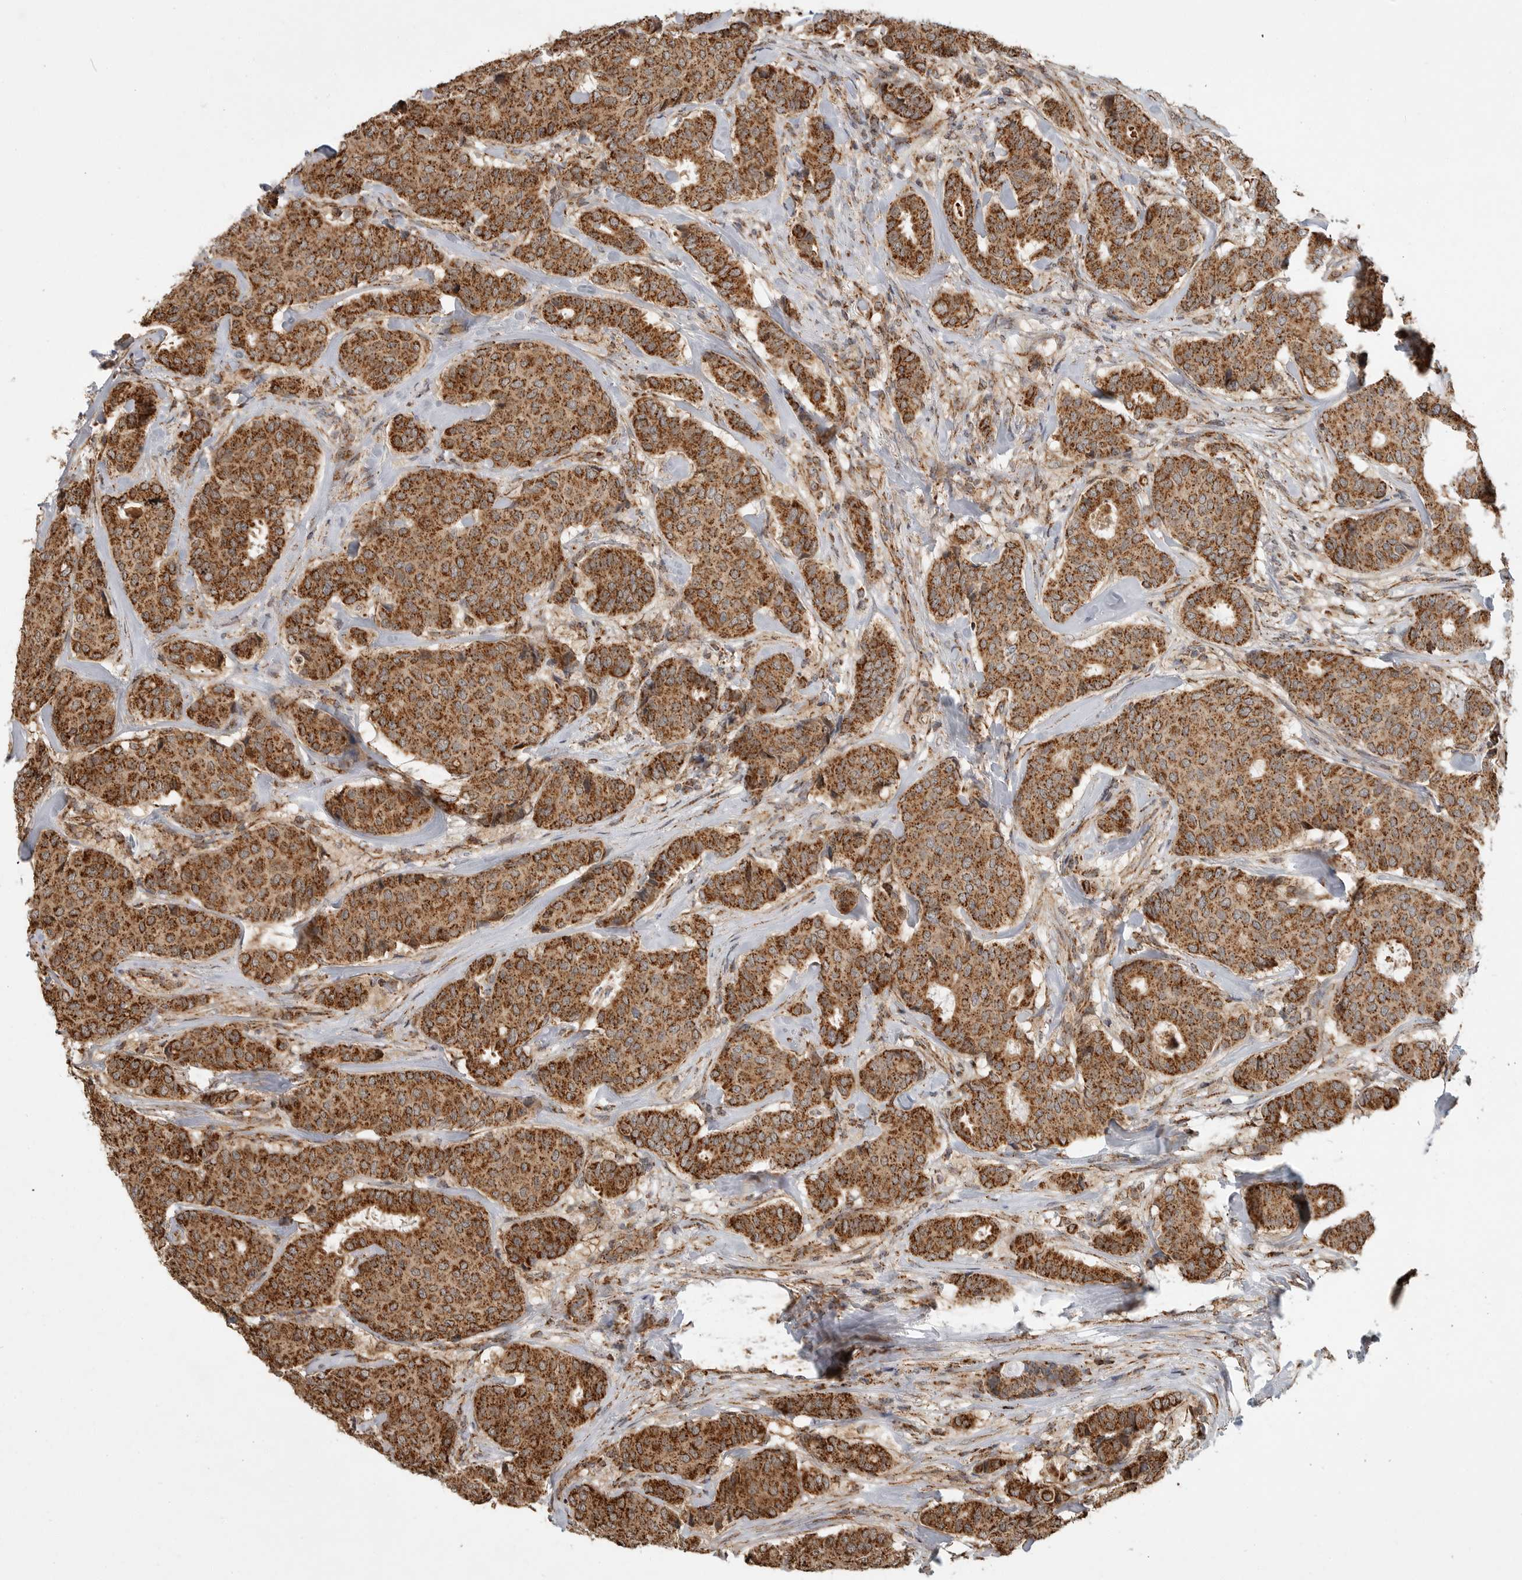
{"staining": {"intensity": "strong", "quantity": ">75%", "location": "cytoplasmic/membranous"}, "tissue": "breast cancer", "cell_type": "Tumor cells", "image_type": "cancer", "snomed": [{"axis": "morphology", "description": "Duct carcinoma"}, {"axis": "topography", "description": "Breast"}], "caption": "Tumor cells exhibit strong cytoplasmic/membranous staining in approximately >75% of cells in breast intraductal carcinoma.", "gene": "GCNT2", "patient": {"sex": "female", "age": 75}}